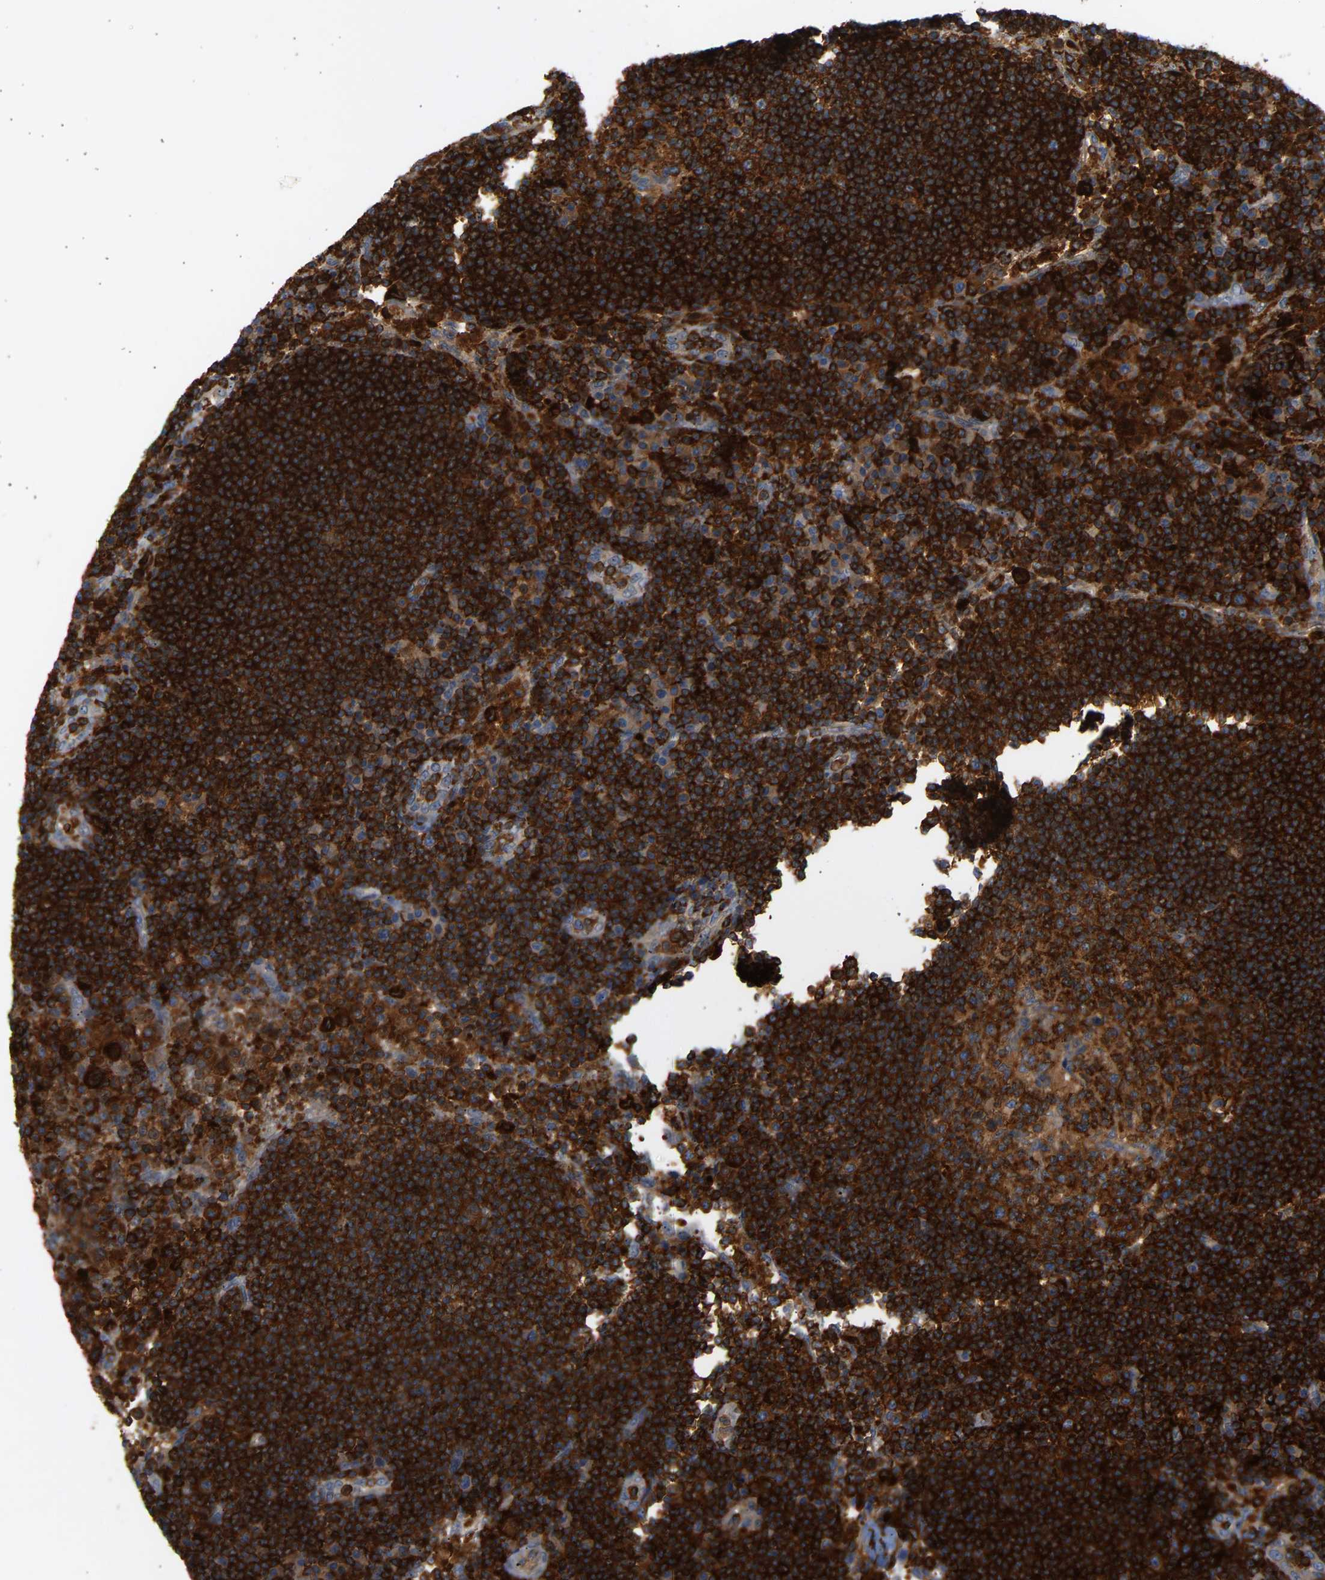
{"staining": {"intensity": "strong", "quantity": ">75%", "location": "cytoplasmic/membranous"}, "tissue": "lymph node", "cell_type": "Germinal center cells", "image_type": "normal", "snomed": [{"axis": "morphology", "description": "Normal tissue, NOS"}, {"axis": "topography", "description": "Lymph node"}], "caption": "Immunohistochemistry photomicrograph of normal lymph node: lymph node stained using IHC displays high levels of strong protein expression localized specifically in the cytoplasmic/membranous of germinal center cells, appearing as a cytoplasmic/membranous brown color.", "gene": "FNBP1", "patient": {"sex": "female", "age": 53}}